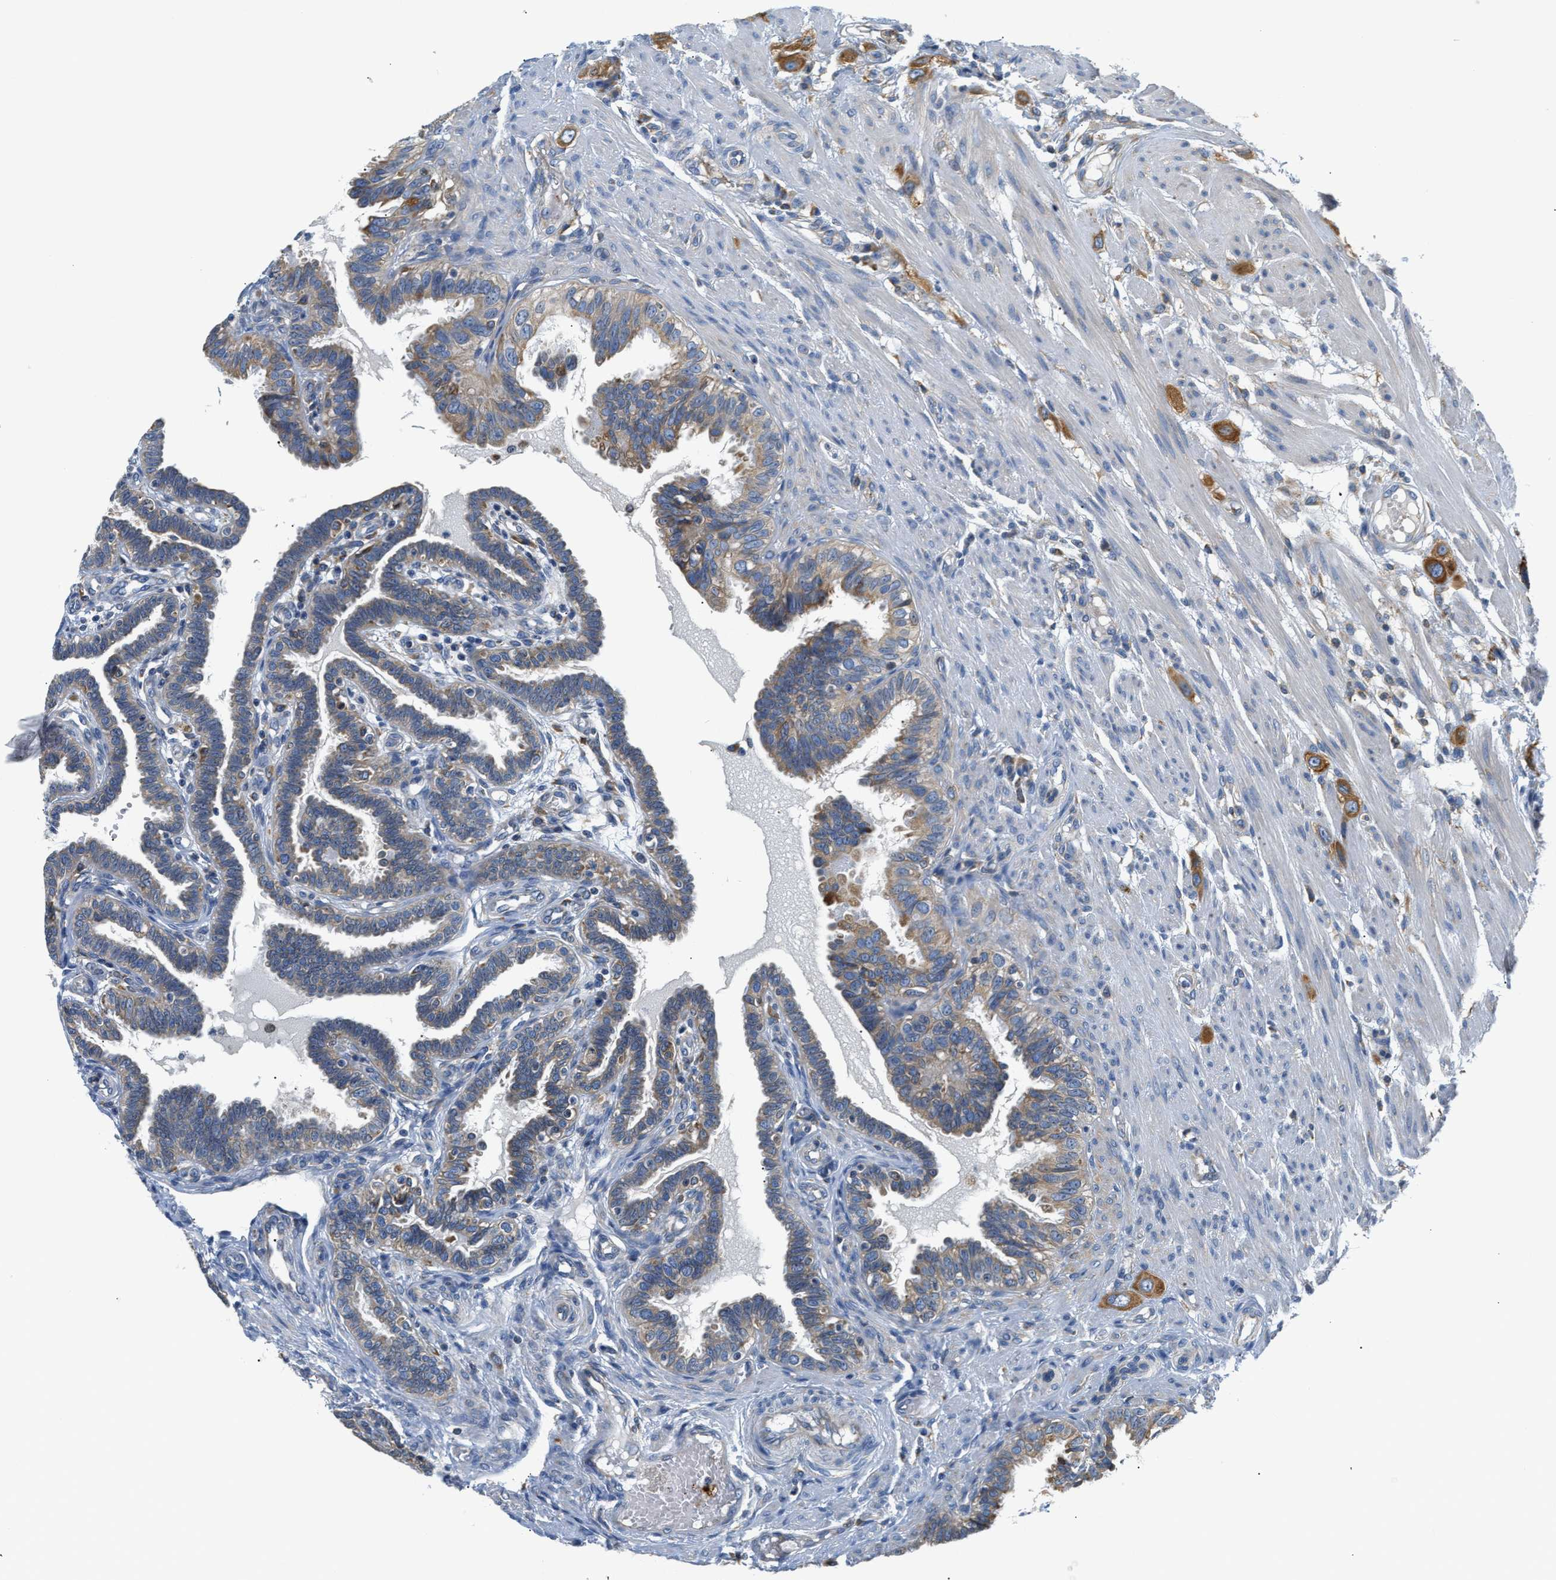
{"staining": {"intensity": "moderate", "quantity": ">75%", "location": "cytoplasmic/membranous"}, "tissue": "fallopian tube", "cell_type": "Glandular cells", "image_type": "normal", "snomed": [{"axis": "morphology", "description": "Normal tissue, NOS"}, {"axis": "topography", "description": "Fallopian tube"}, {"axis": "topography", "description": "Placenta"}], "caption": "IHC histopathology image of unremarkable fallopian tube stained for a protein (brown), which exhibits medium levels of moderate cytoplasmic/membranous expression in about >75% of glandular cells.", "gene": "HDHD3", "patient": {"sex": "female", "age": 34}}